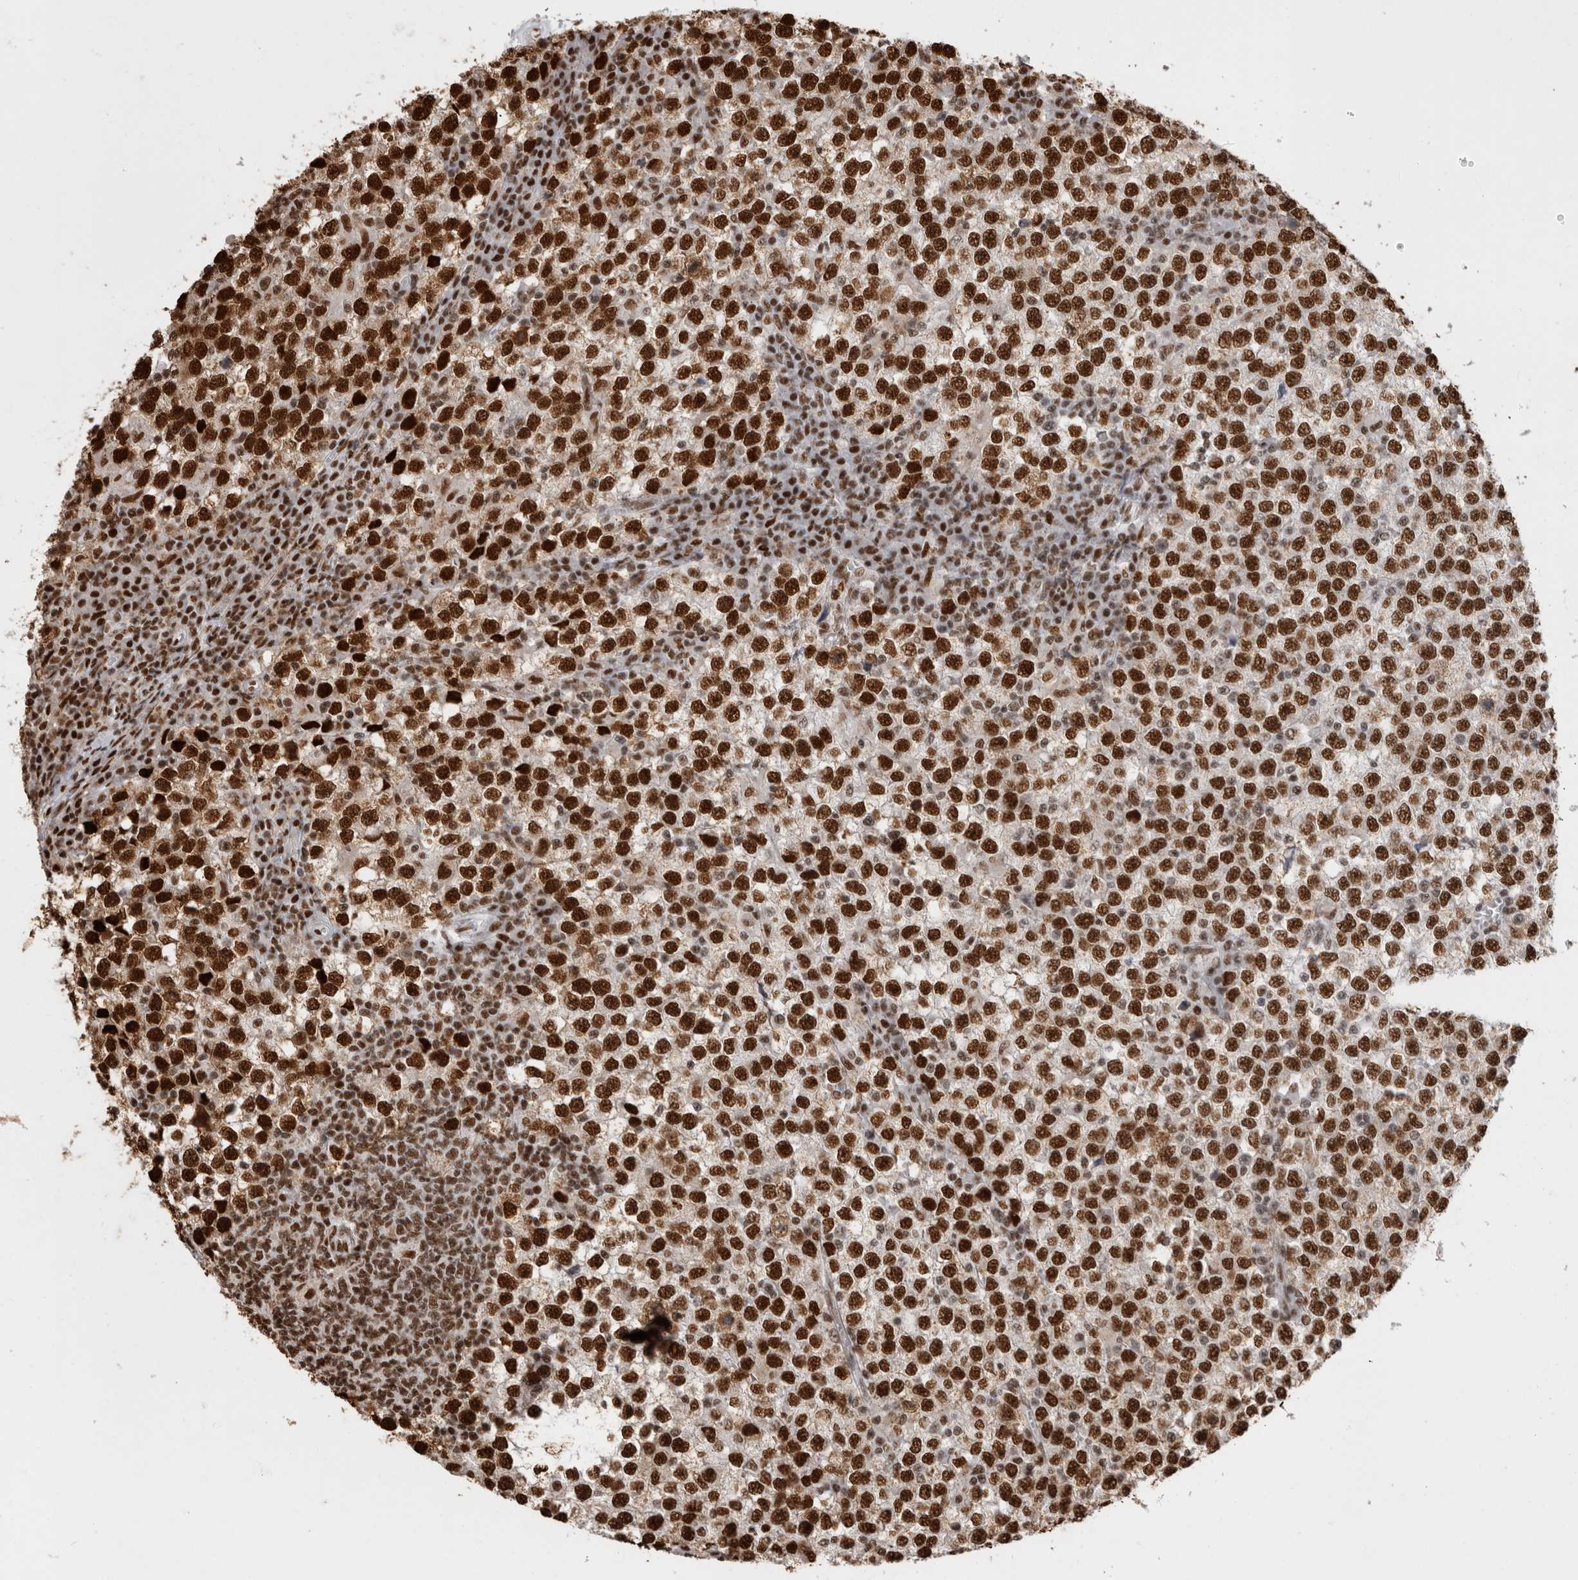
{"staining": {"intensity": "strong", "quantity": ">75%", "location": "nuclear"}, "tissue": "testis cancer", "cell_type": "Tumor cells", "image_type": "cancer", "snomed": [{"axis": "morphology", "description": "Seminoma, NOS"}, {"axis": "topography", "description": "Testis"}], "caption": "Immunohistochemical staining of testis cancer shows high levels of strong nuclear positivity in approximately >75% of tumor cells.", "gene": "EYA2", "patient": {"sex": "male", "age": 65}}